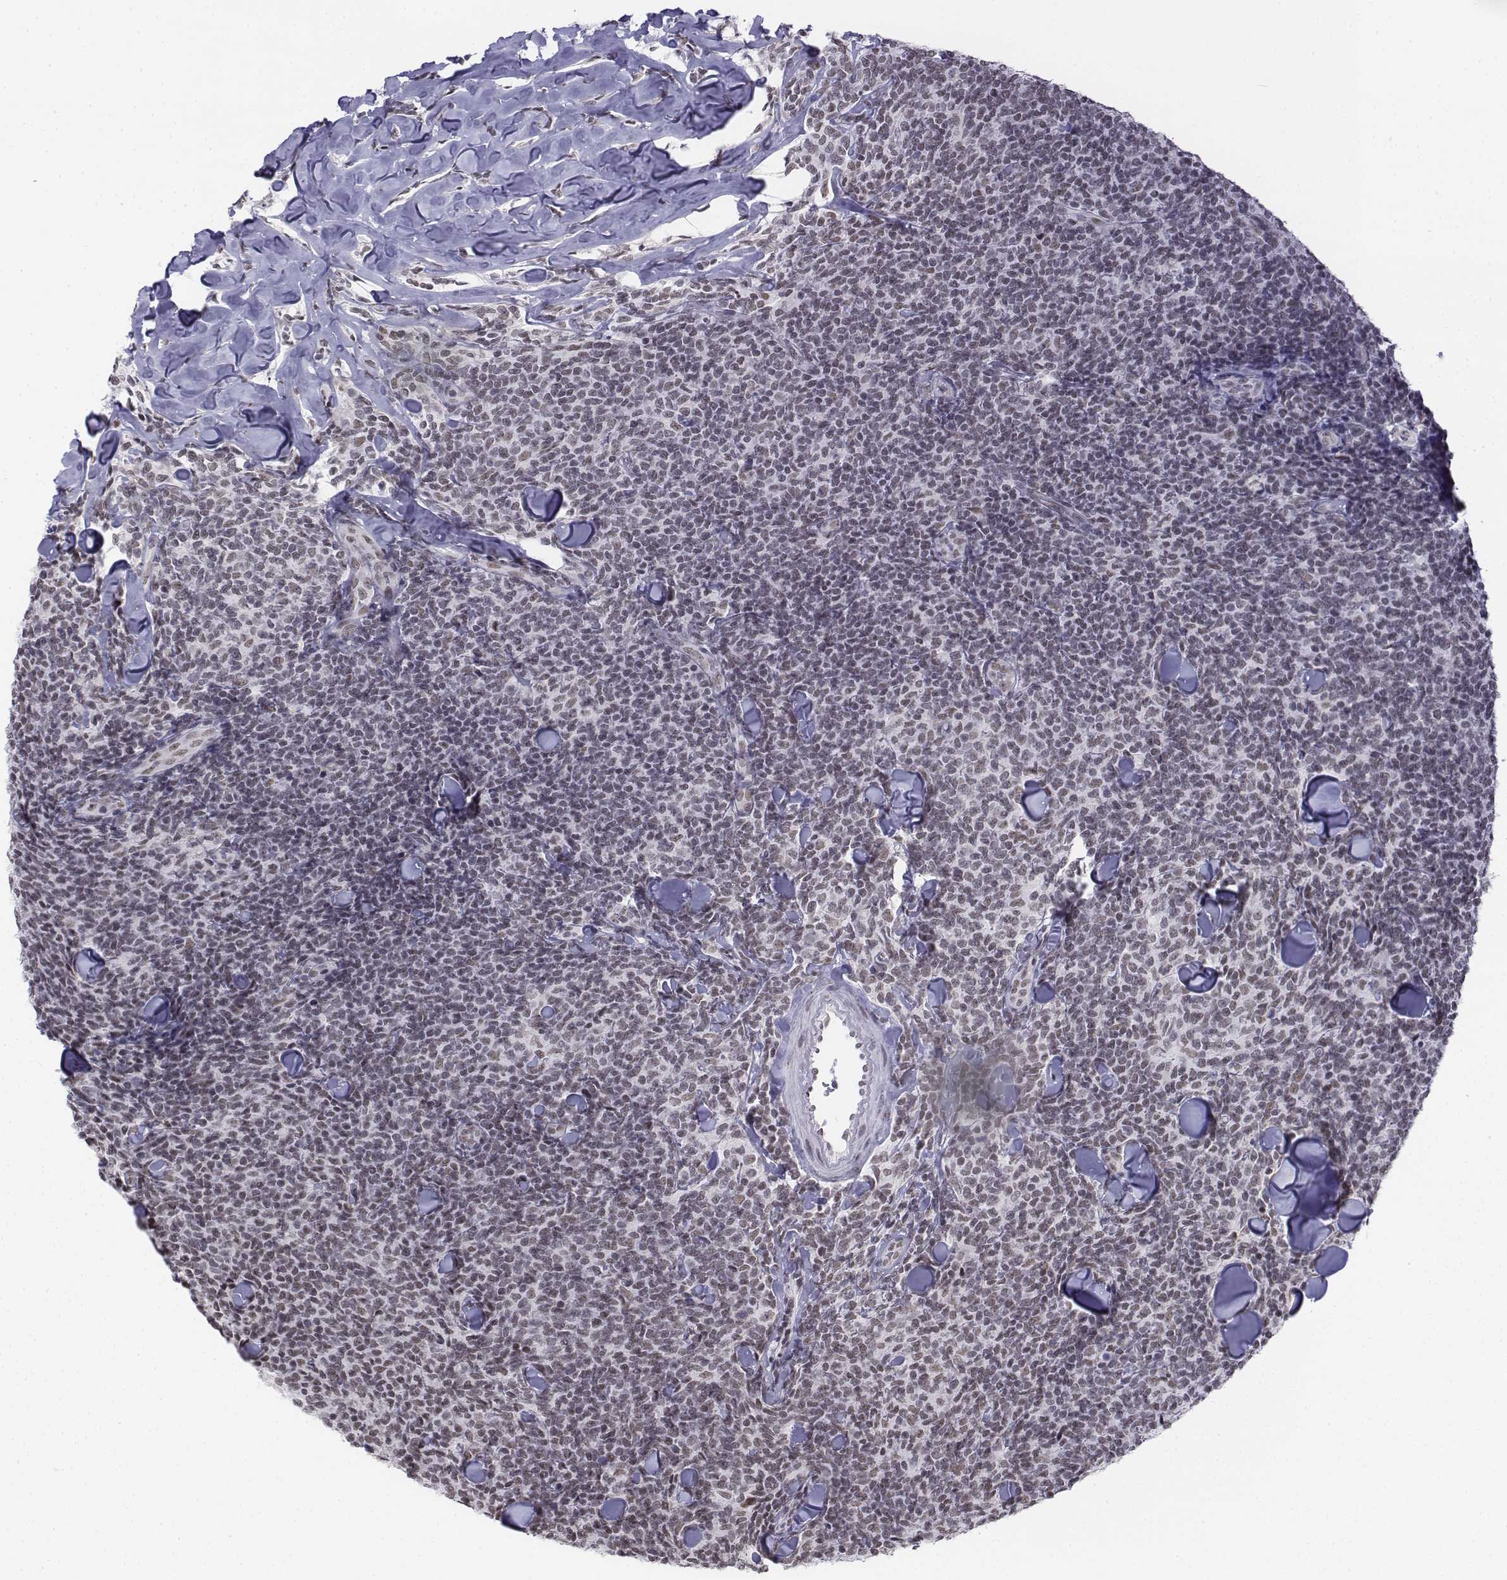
{"staining": {"intensity": "weak", "quantity": ">75%", "location": "nuclear"}, "tissue": "lymphoma", "cell_type": "Tumor cells", "image_type": "cancer", "snomed": [{"axis": "morphology", "description": "Malignant lymphoma, non-Hodgkin's type, Low grade"}, {"axis": "topography", "description": "Lymph node"}], "caption": "Immunohistochemical staining of lymphoma displays low levels of weak nuclear protein expression in about >75% of tumor cells.", "gene": "SETD1A", "patient": {"sex": "female", "age": 56}}